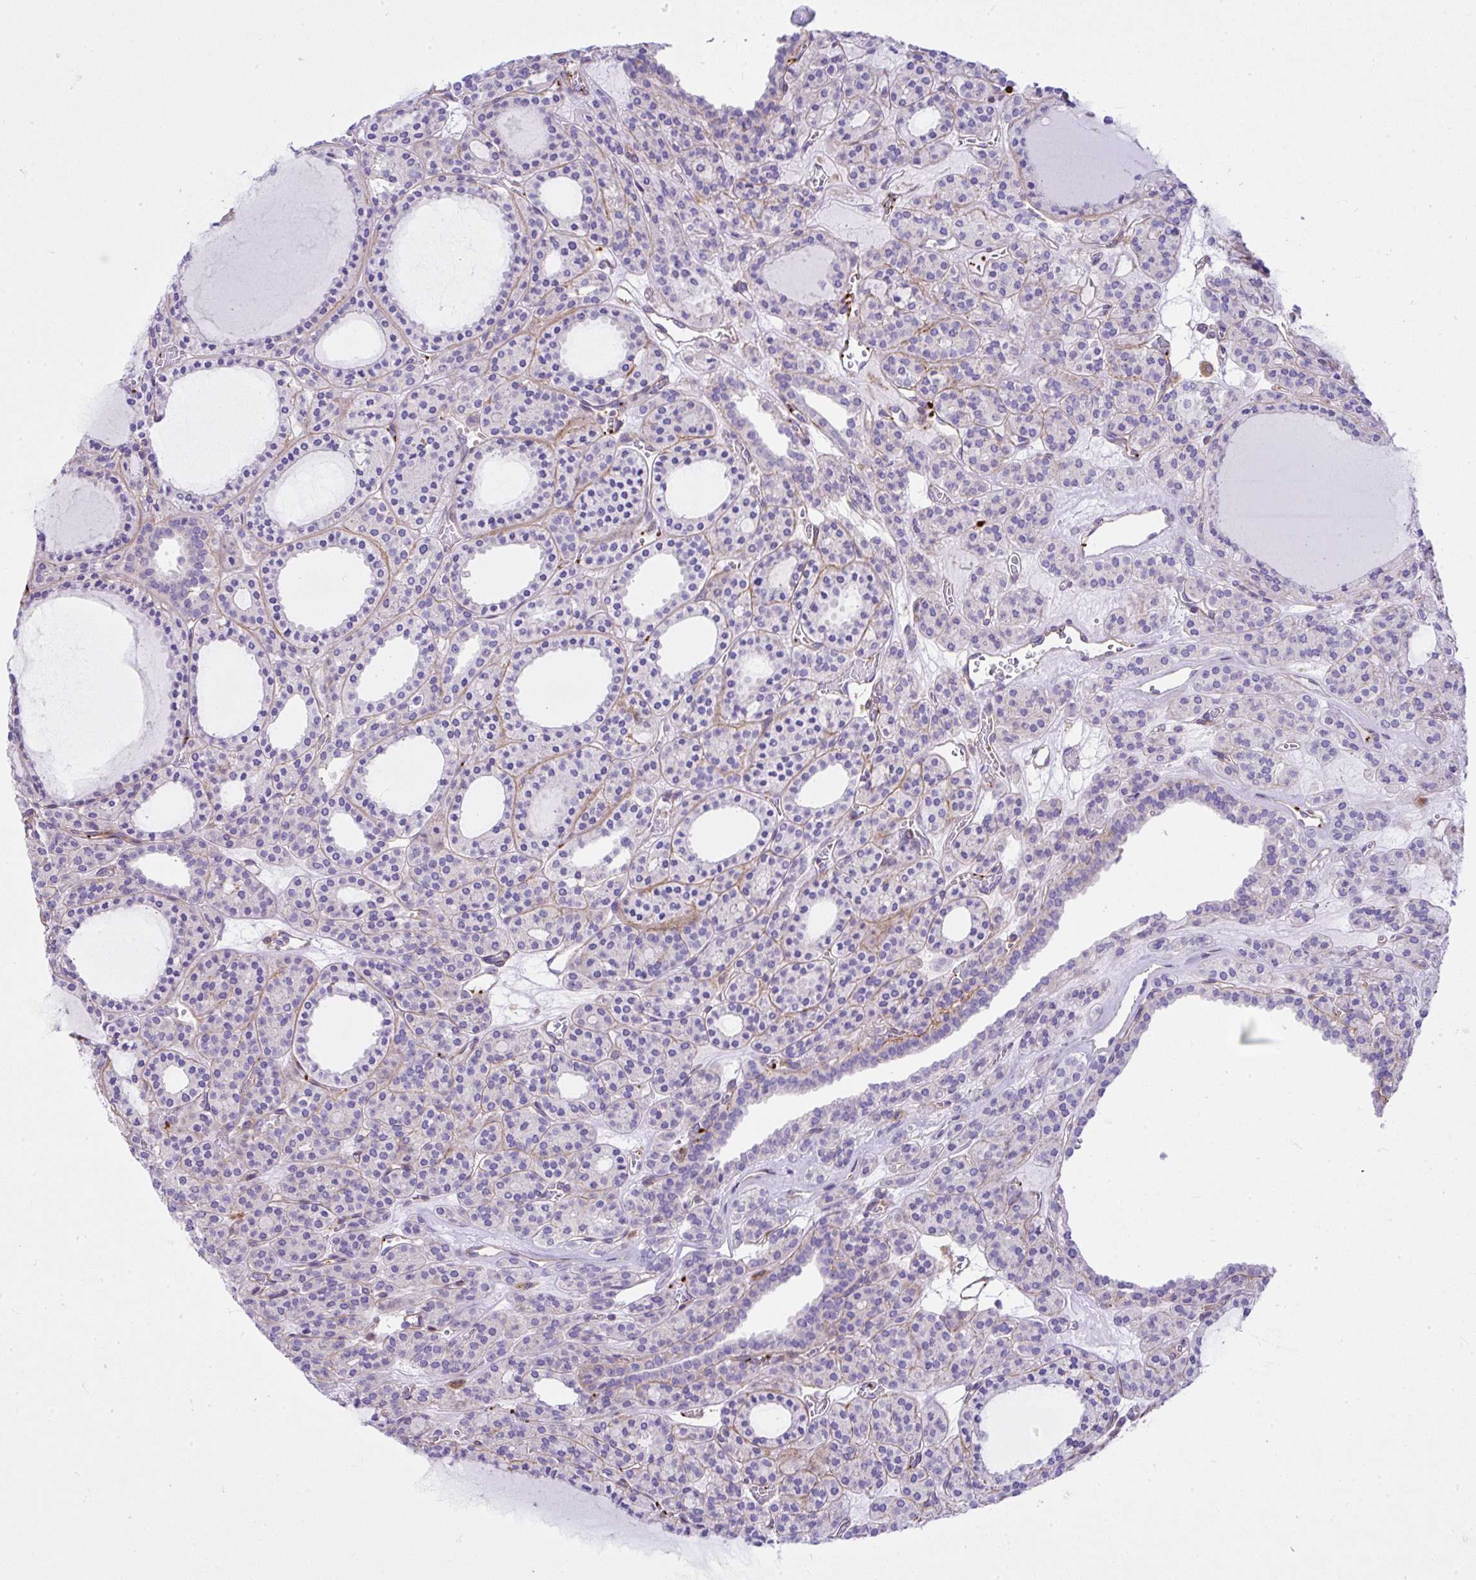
{"staining": {"intensity": "negative", "quantity": "none", "location": "none"}, "tissue": "thyroid cancer", "cell_type": "Tumor cells", "image_type": "cancer", "snomed": [{"axis": "morphology", "description": "Follicular adenoma carcinoma, NOS"}, {"axis": "topography", "description": "Thyroid gland"}], "caption": "Thyroid follicular adenoma carcinoma was stained to show a protein in brown. There is no significant expression in tumor cells.", "gene": "CCDC142", "patient": {"sex": "female", "age": 63}}